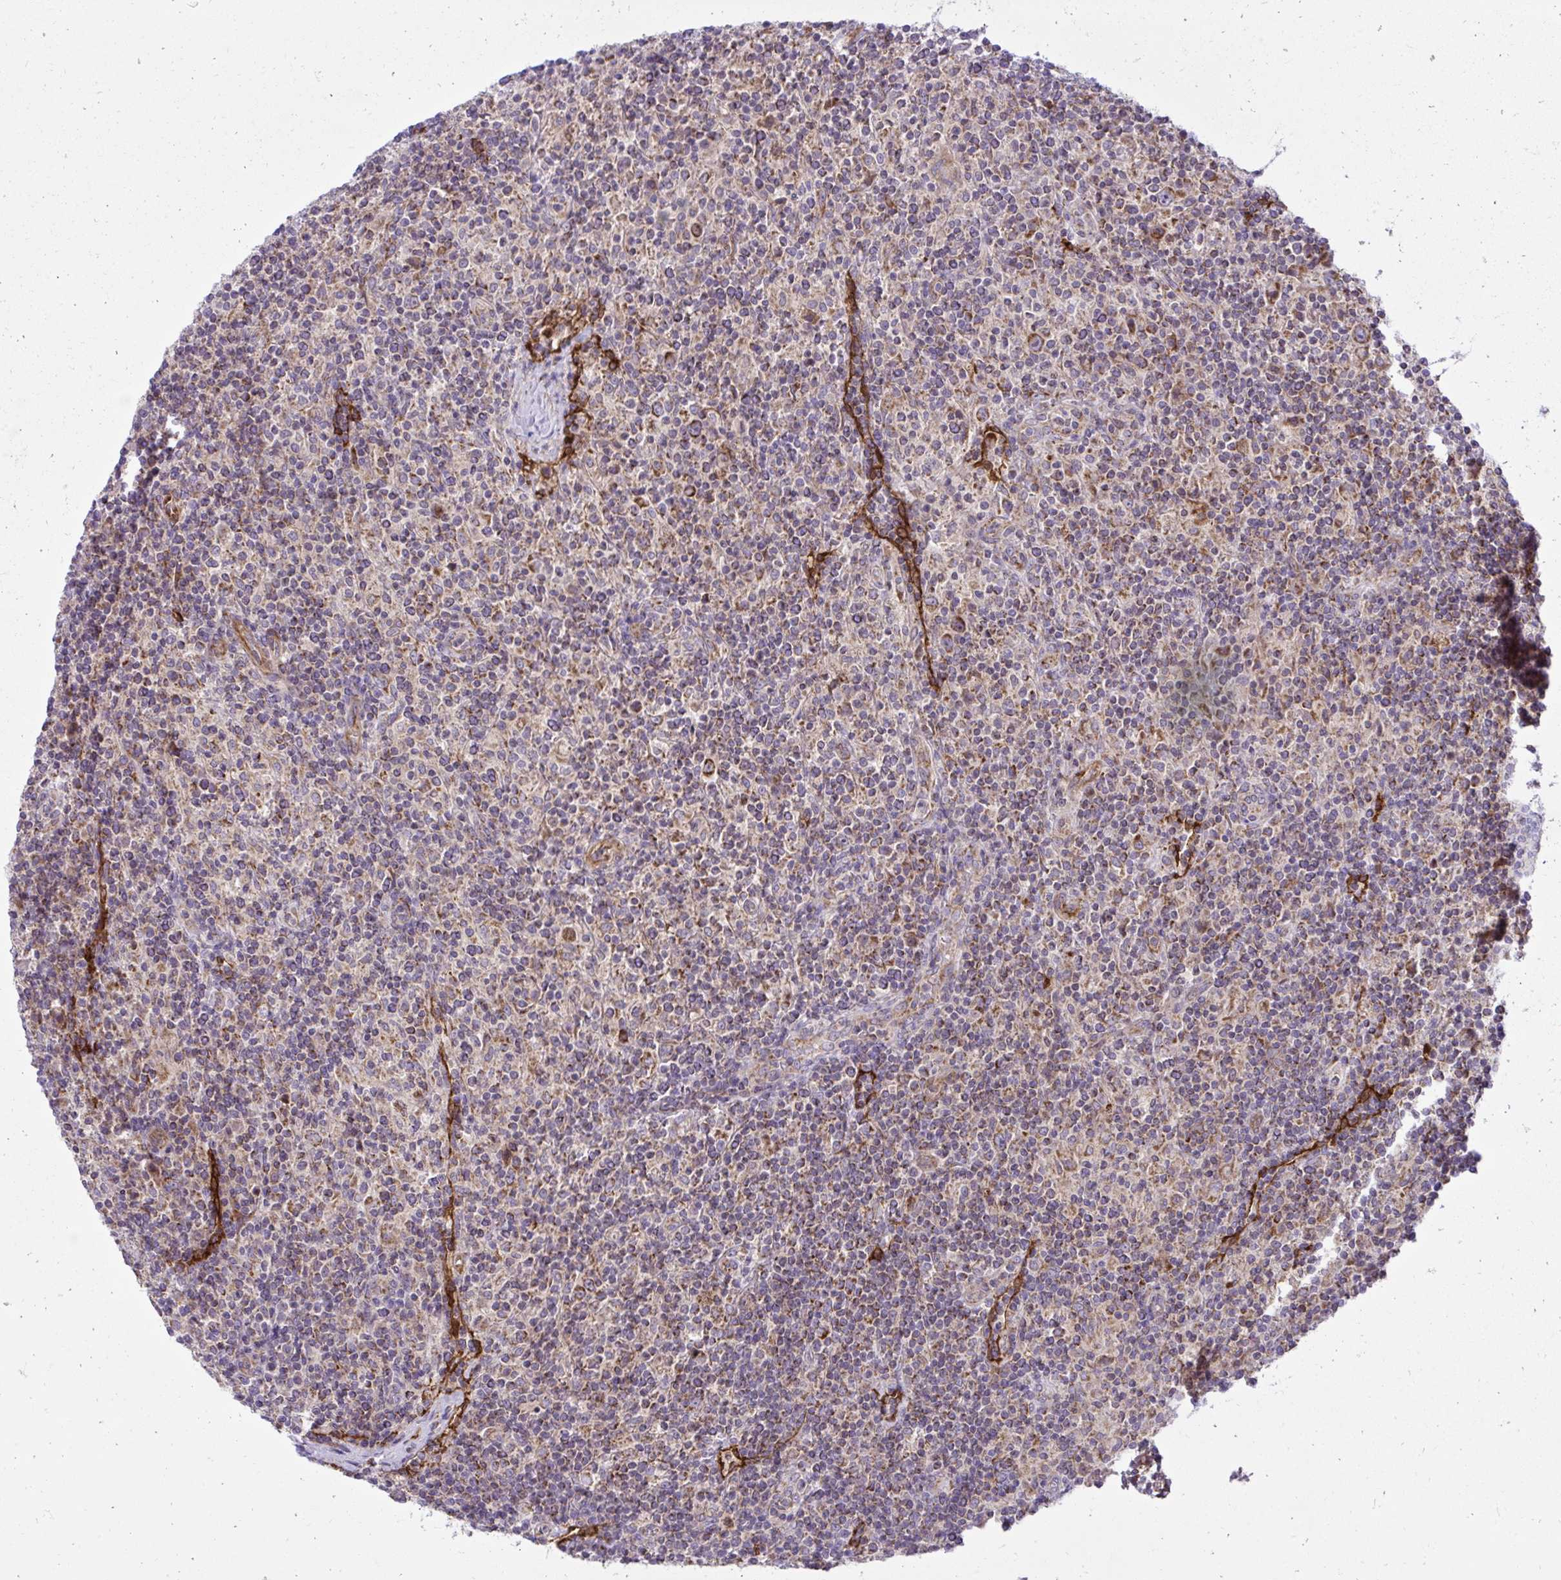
{"staining": {"intensity": "moderate", "quantity": ">75%", "location": "cytoplasmic/membranous"}, "tissue": "lymphoma", "cell_type": "Tumor cells", "image_type": "cancer", "snomed": [{"axis": "morphology", "description": "Hodgkin's disease, NOS"}, {"axis": "topography", "description": "Lymph node"}], "caption": "Hodgkin's disease stained with a brown dye shows moderate cytoplasmic/membranous positive staining in about >75% of tumor cells.", "gene": "LIMS1", "patient": {"sex": "male", "age": 70}}